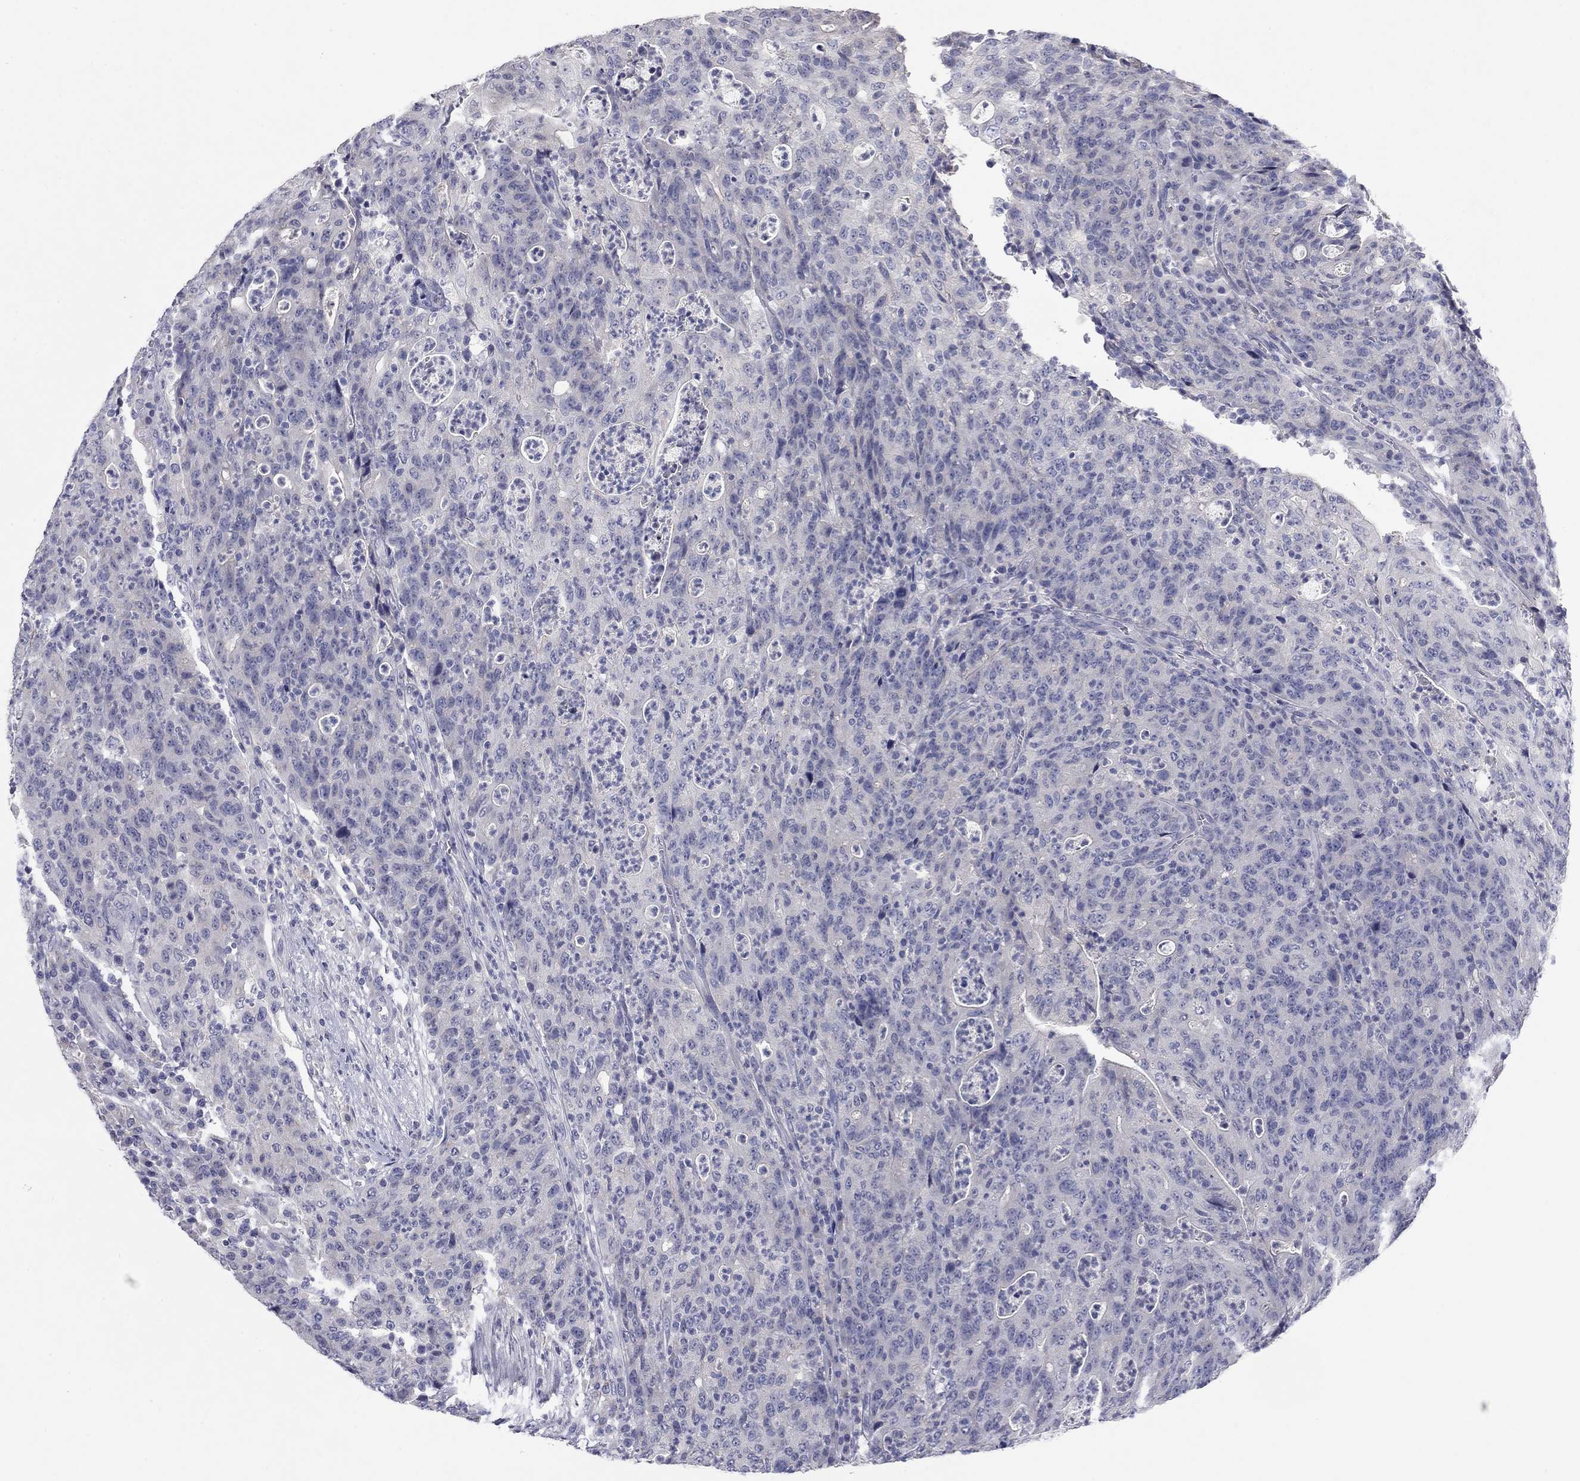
{"staining": {"intensity": "negative", "quantity": "none", "location": "none"}, "tissue": "colorectal cancer", "cell_type": "Tumor cells", "image_type": "cancer", "snomed": [{"axis": "morphology", "description": "Adenocarcinoma, NOS"}, {"axis": "topography", "description": "Colon"}], "caption": "Tumor cells are negative for protein expression in human colorectal adenocarcinoma.", "gene": "CNTNAP4", "patient": {"sex": "male", "age": 70}}